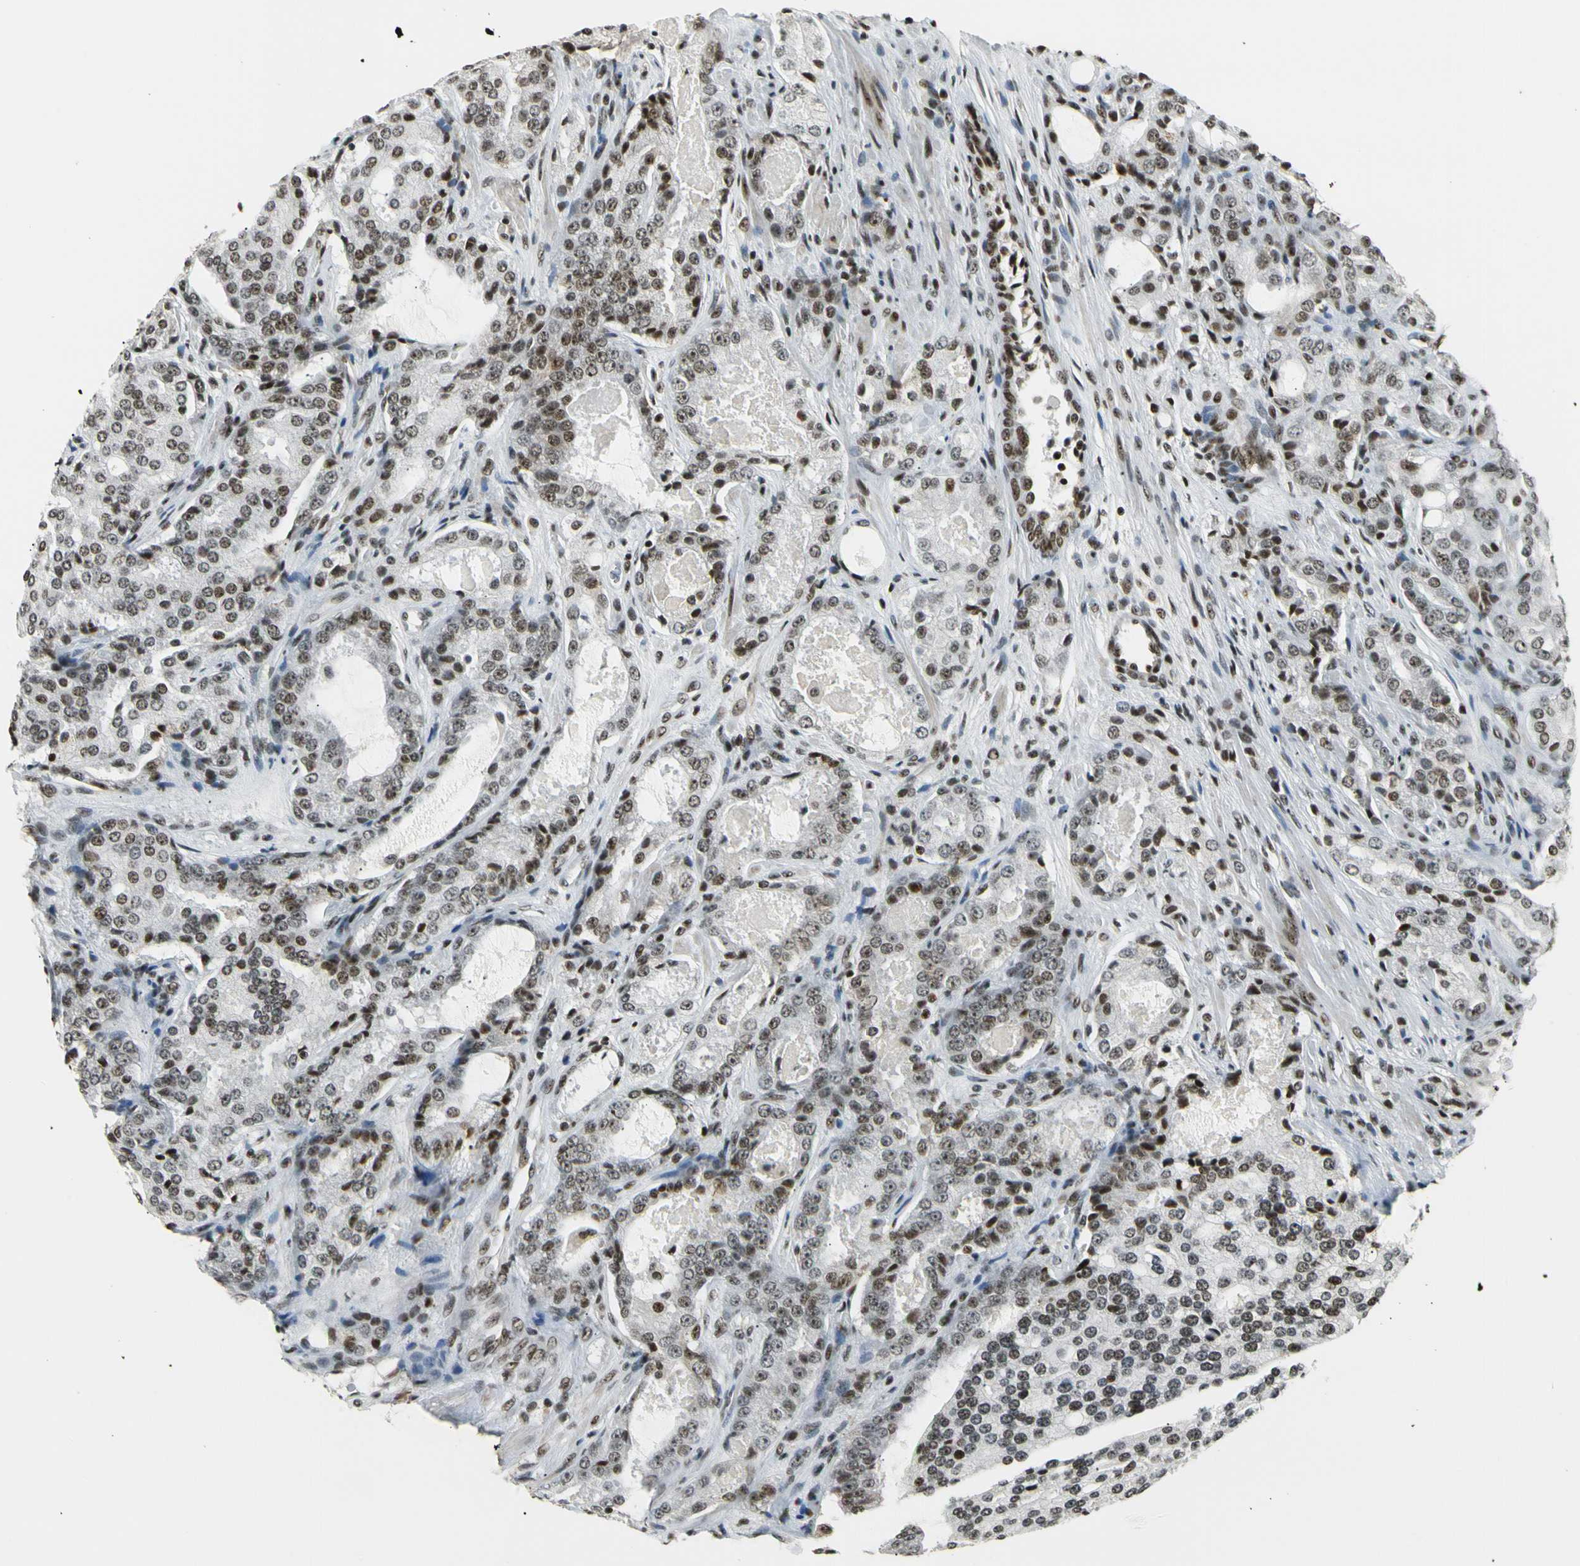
{"staining": {"intensity": "moderate", "quantity": ">75%", "location": "nuclear"}, "tissue": "prostate cancer", "cell_type": "Tumor cells", "image_type": "cancer", "snomed": [{"axis": "morphology", "description": "Adenocarcinoma, High grade"}, {"axis": "topography", "description": "Prostate"}], "caption": "Adenocarcinoma (high-grade) (prostate) stained with a brown dye reveals moderate nuclear positive expression in approximately >75% of tumor cells.", "gene": "UBTF", "patient": {"sex": "male", "age": 72}}